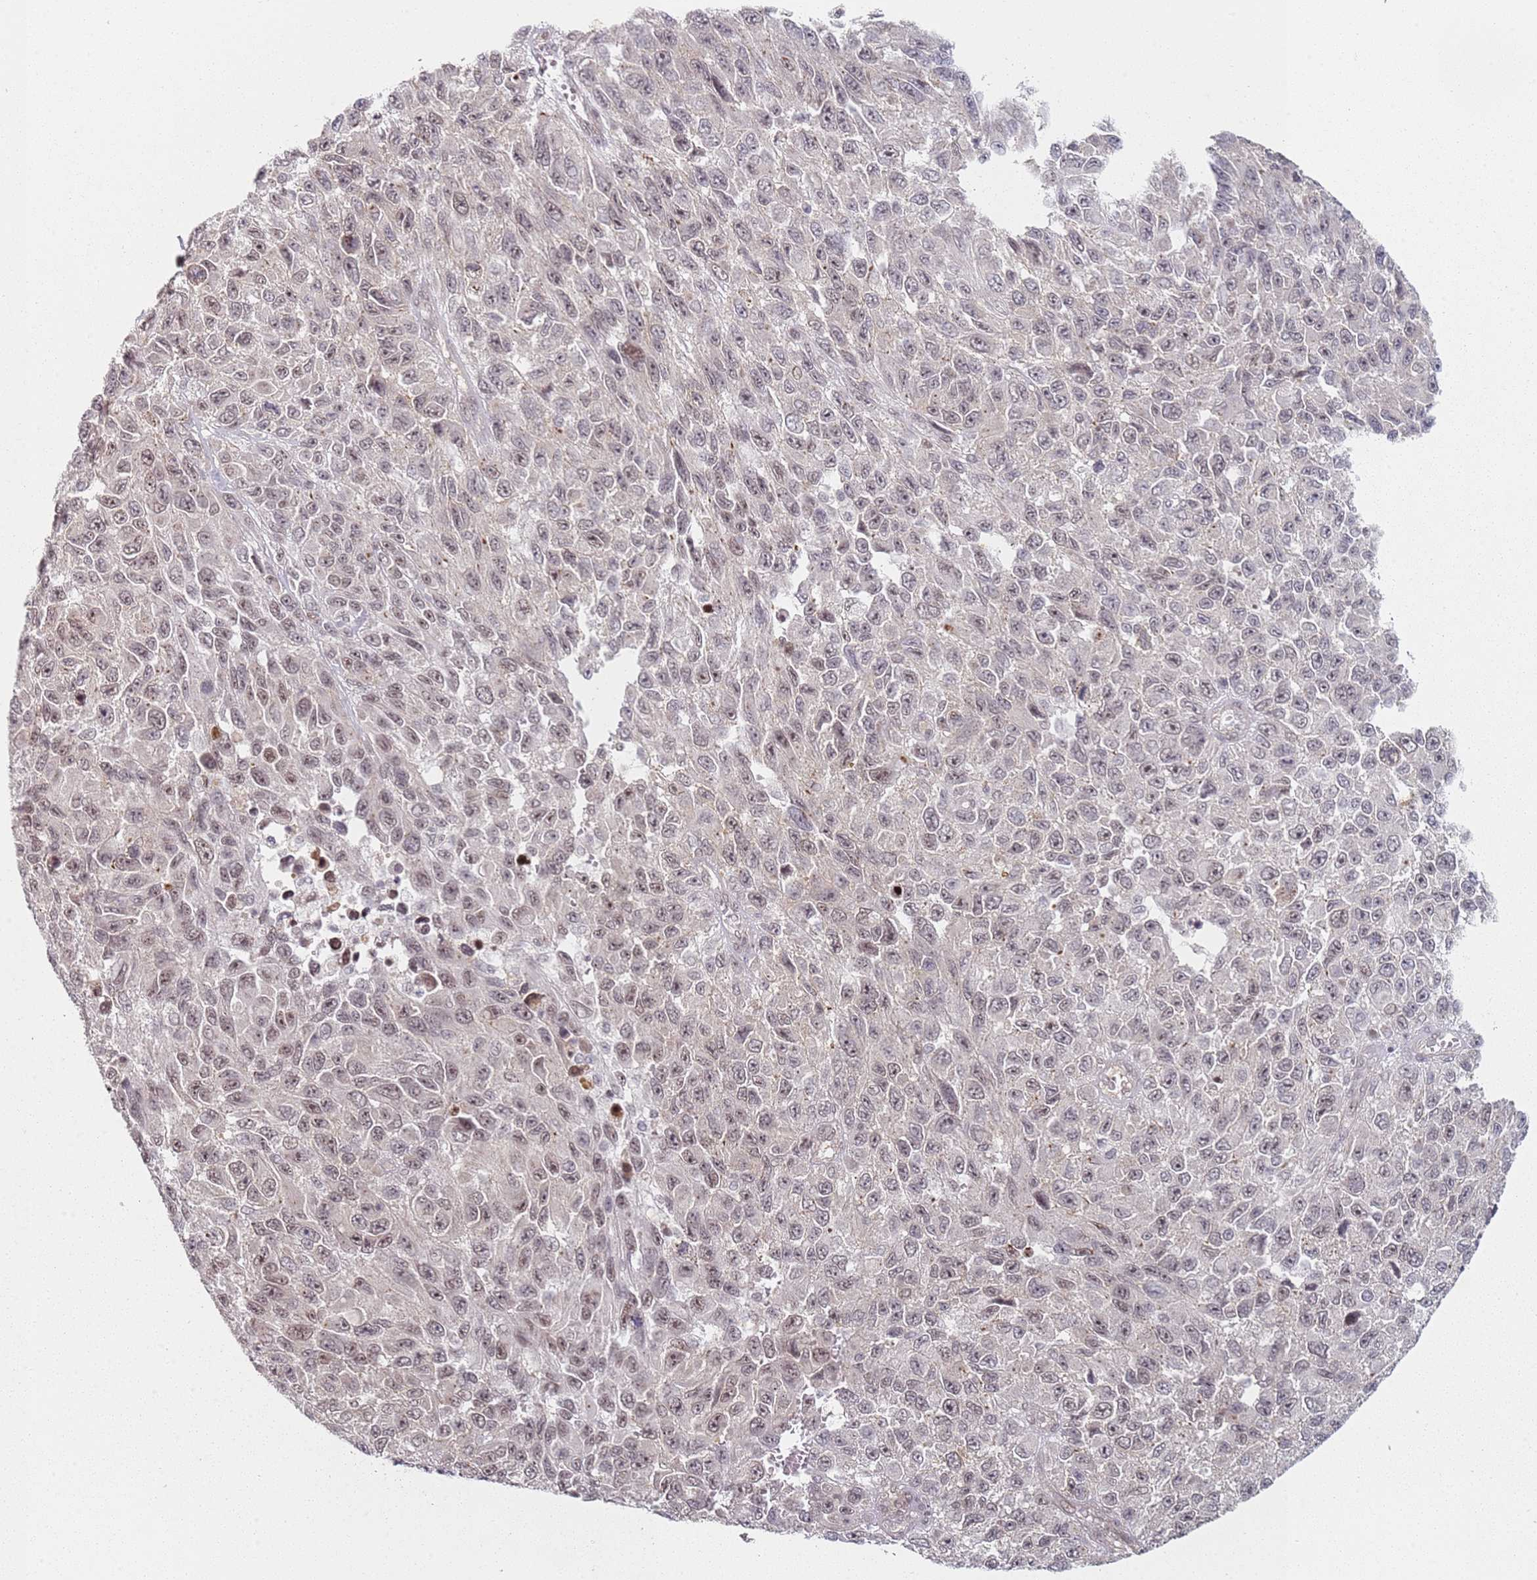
{"staining": {"intensity": "weak", "quantity": ">75%", "location": "nuclear"}, "tissue": "melanoma", "cell_type": "Tumor cells", "image_type": "cancer", "snomed": [{"axis": "morphology", "description": "Normal tissue, NOS"}, {"axis": "morphology", "description": "Malignant melanoma, NOS"}, {"axis": "topography", "description": "Skin"}], "caption": "Immunohistochemical staining of human melanoma reveals low levels of weak nuclear protein positivity in about >75% of tumor cells. The staining was performed using DAB (3,3'-diaminobenzidine), with brown indicating positive protein expression. Nuclei are stained blue with hematoxylin.", "gene": "ATF6B", "patient": {"sex": "female", "age": 96}}